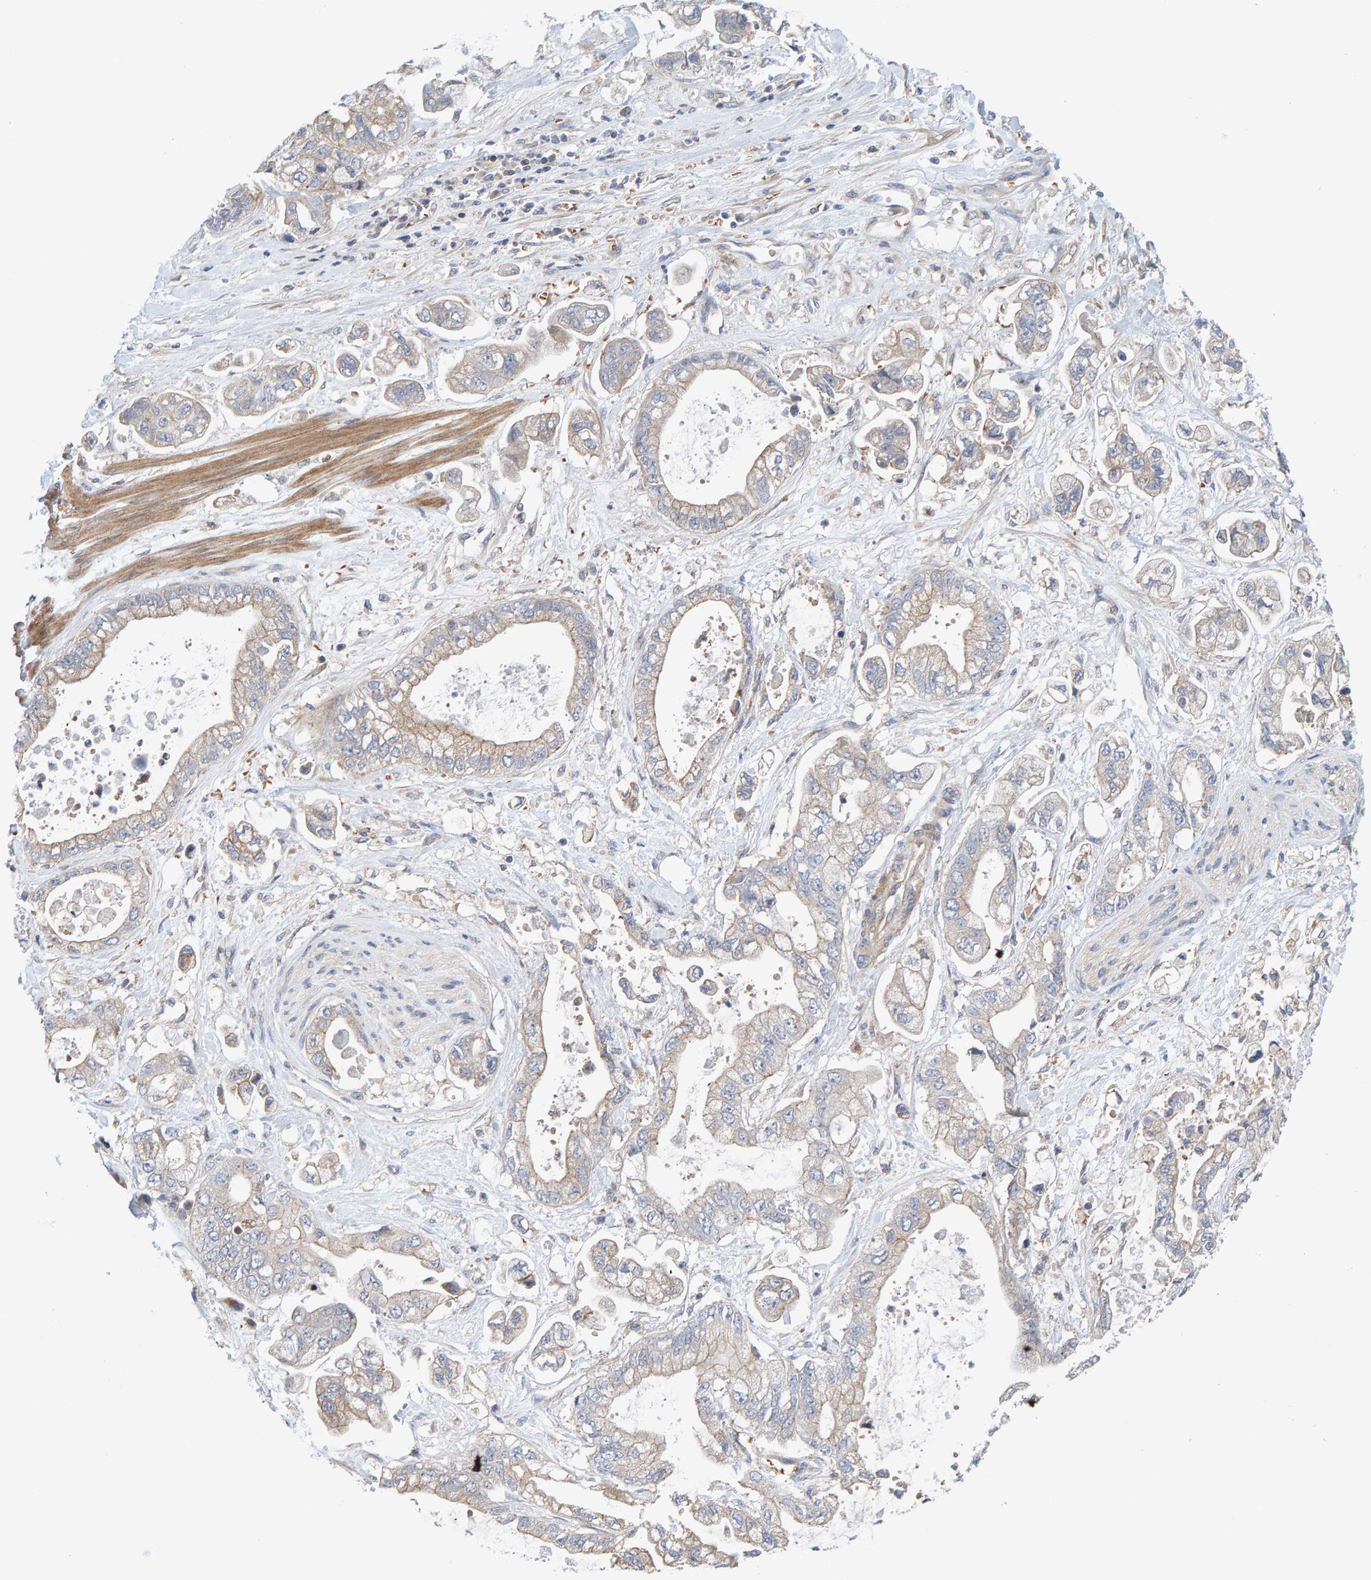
{"staining": {"intensity": "weak", "quantity": "25%-75%", "location": "cytoplasmic/membranous"}, "tissue": "stomach cancer", "cell_type": "Tumor cells", "image_type": "cancer", "snomed": [{"axis": "morphology", "description": "Normal tissue, NOS"}, {"axis": "morphology", "description": "Adenocarcinoma, NOS"}, {"axis": "topography", "description": "Stomach"}], "caption": "Weak cytoplasmic/membranous positivity for a protein is appreciated in about 25%-75% of tumor cells of adenocarcinoma (stomach) using immunohistochemistry (IHC).", "gene": "UBAP1", "patient": {"sex": "male", "age": 62}}